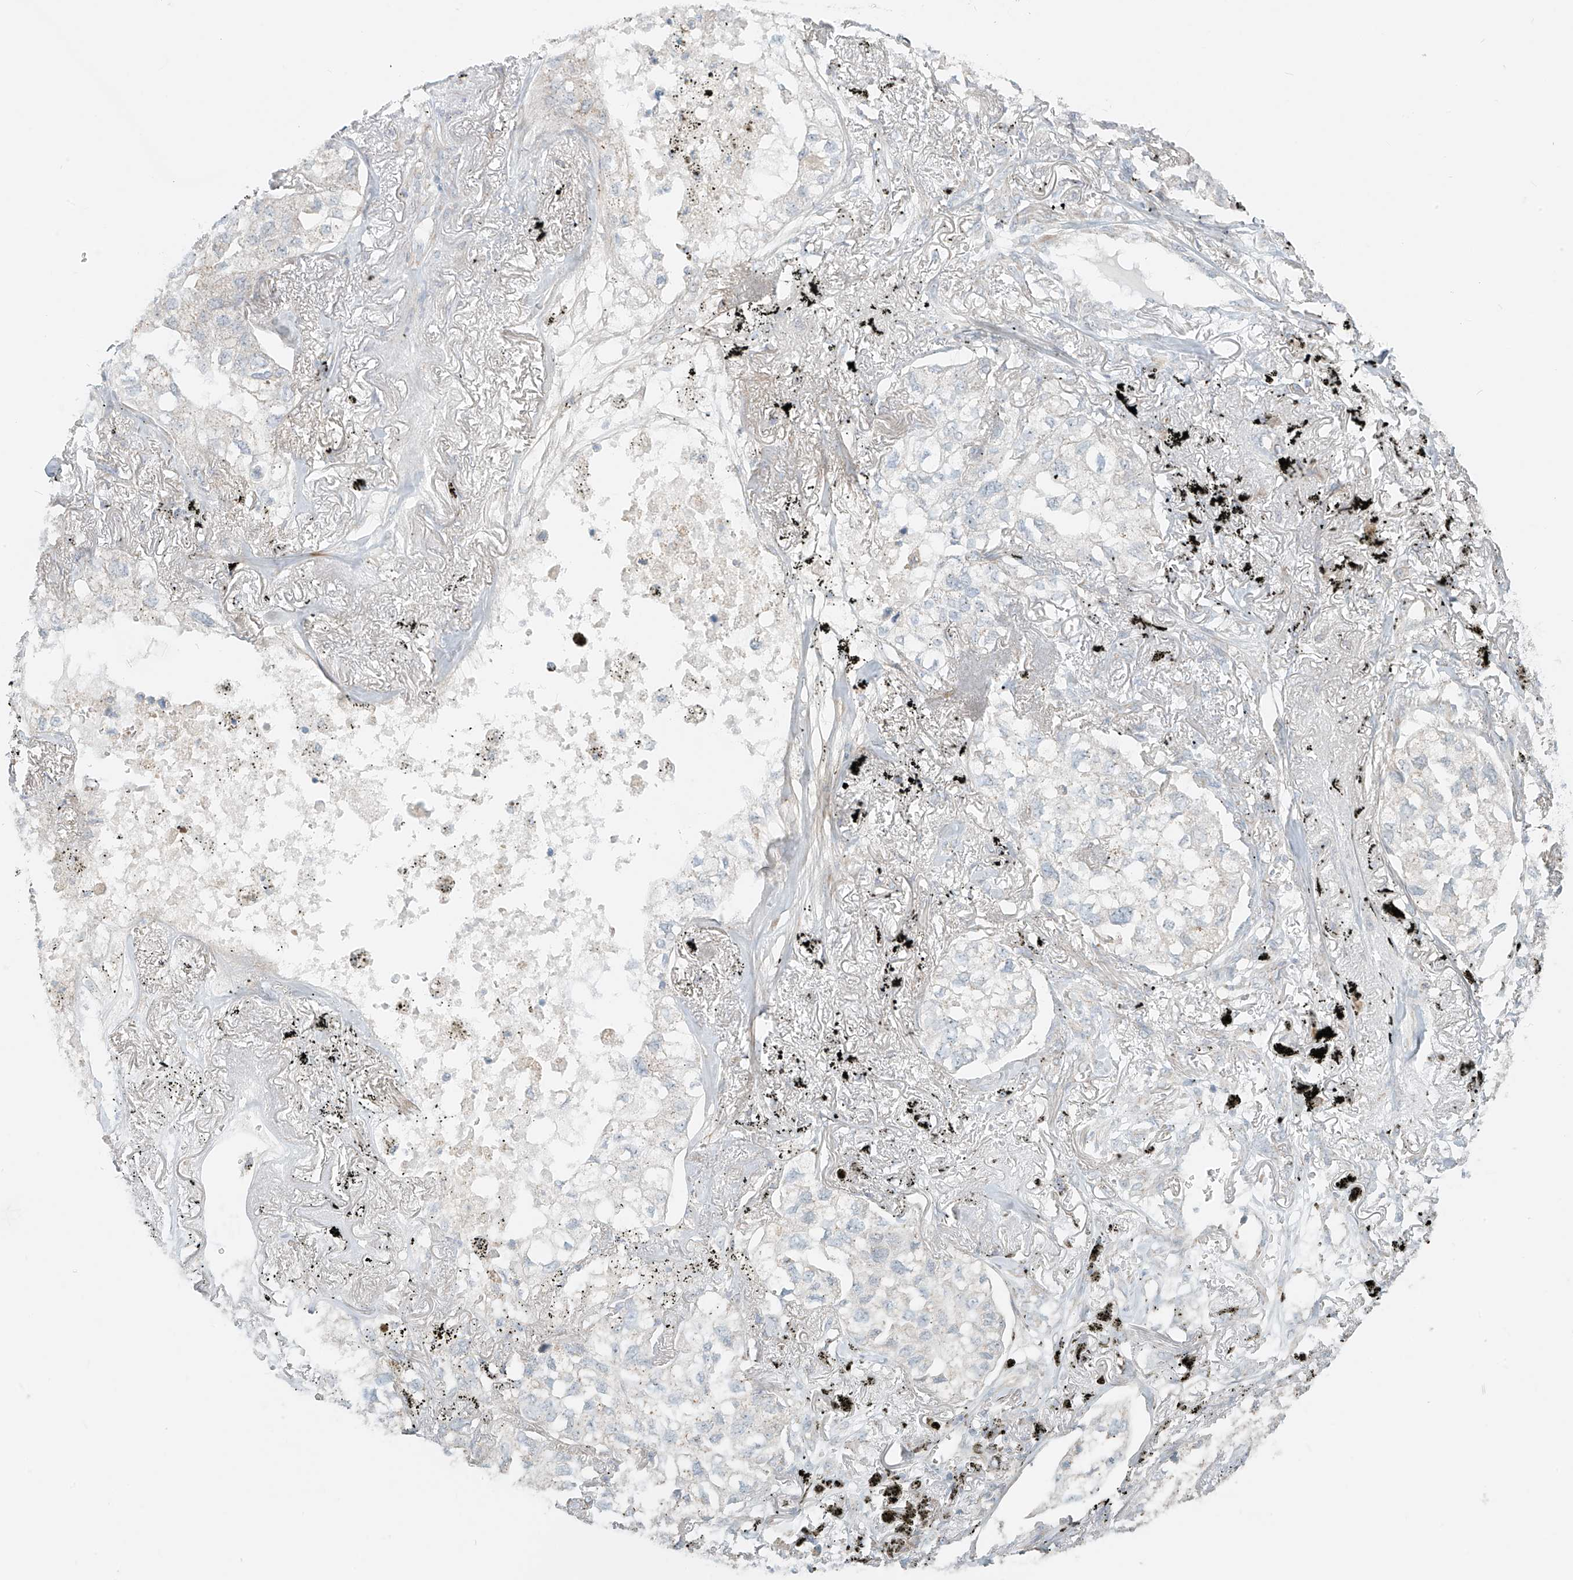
{"staining": {"intensity": "negative", "quantity": "none", "location": "none"}, "tissue": "lung cancer", "cell_type": "Tumor cells", "image_type": "cancer", "snomed": [{"axis": "morphology", "description": "Adenocarcinoma, NOS"}, {"axis": "topography", "description": "Lung"}], "caption": "Lung cancer was stained to show a protein in brown. There is no significant staining in tumor cells.", "gene": "UST", "patient": {"sex": "male", "age": 65}}